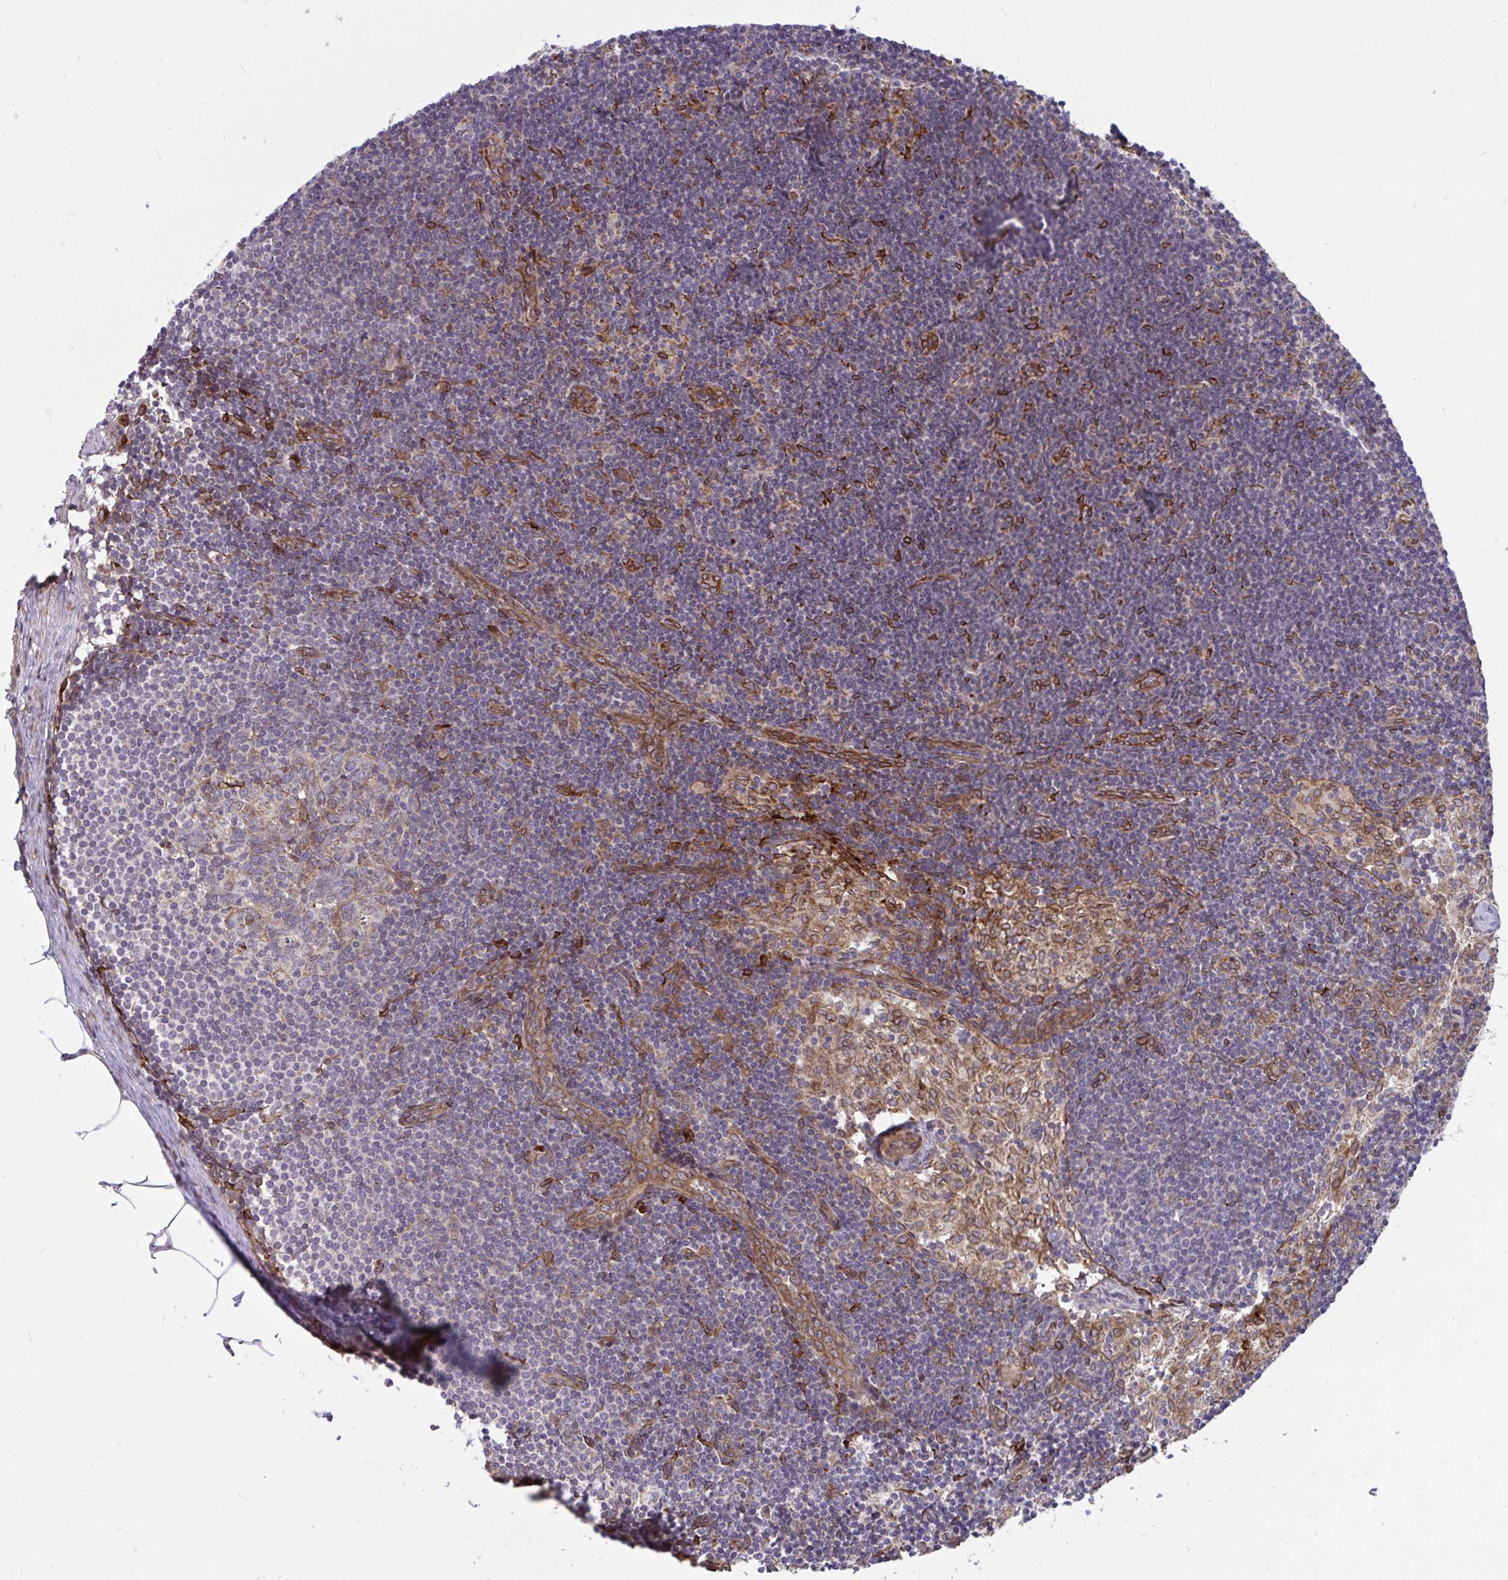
{"staining": {"intensity": "weak", "quantity": "<25%", "location": "cytoplasmic/membranous"}, "tissue": "lymph node", "cell_type": "Germinal center cells", "image_type": "normal", "snomed": [{"axis": "morphology", "description": "Normal tissue, NOS"}, {"axis": "topography", "description": "Lymph node"}], "caption": "The image reveals no significant staining in germinal center cells of lymph node.", "gene": "STIM2", "patient": {"sex": "female", "age": 31}}